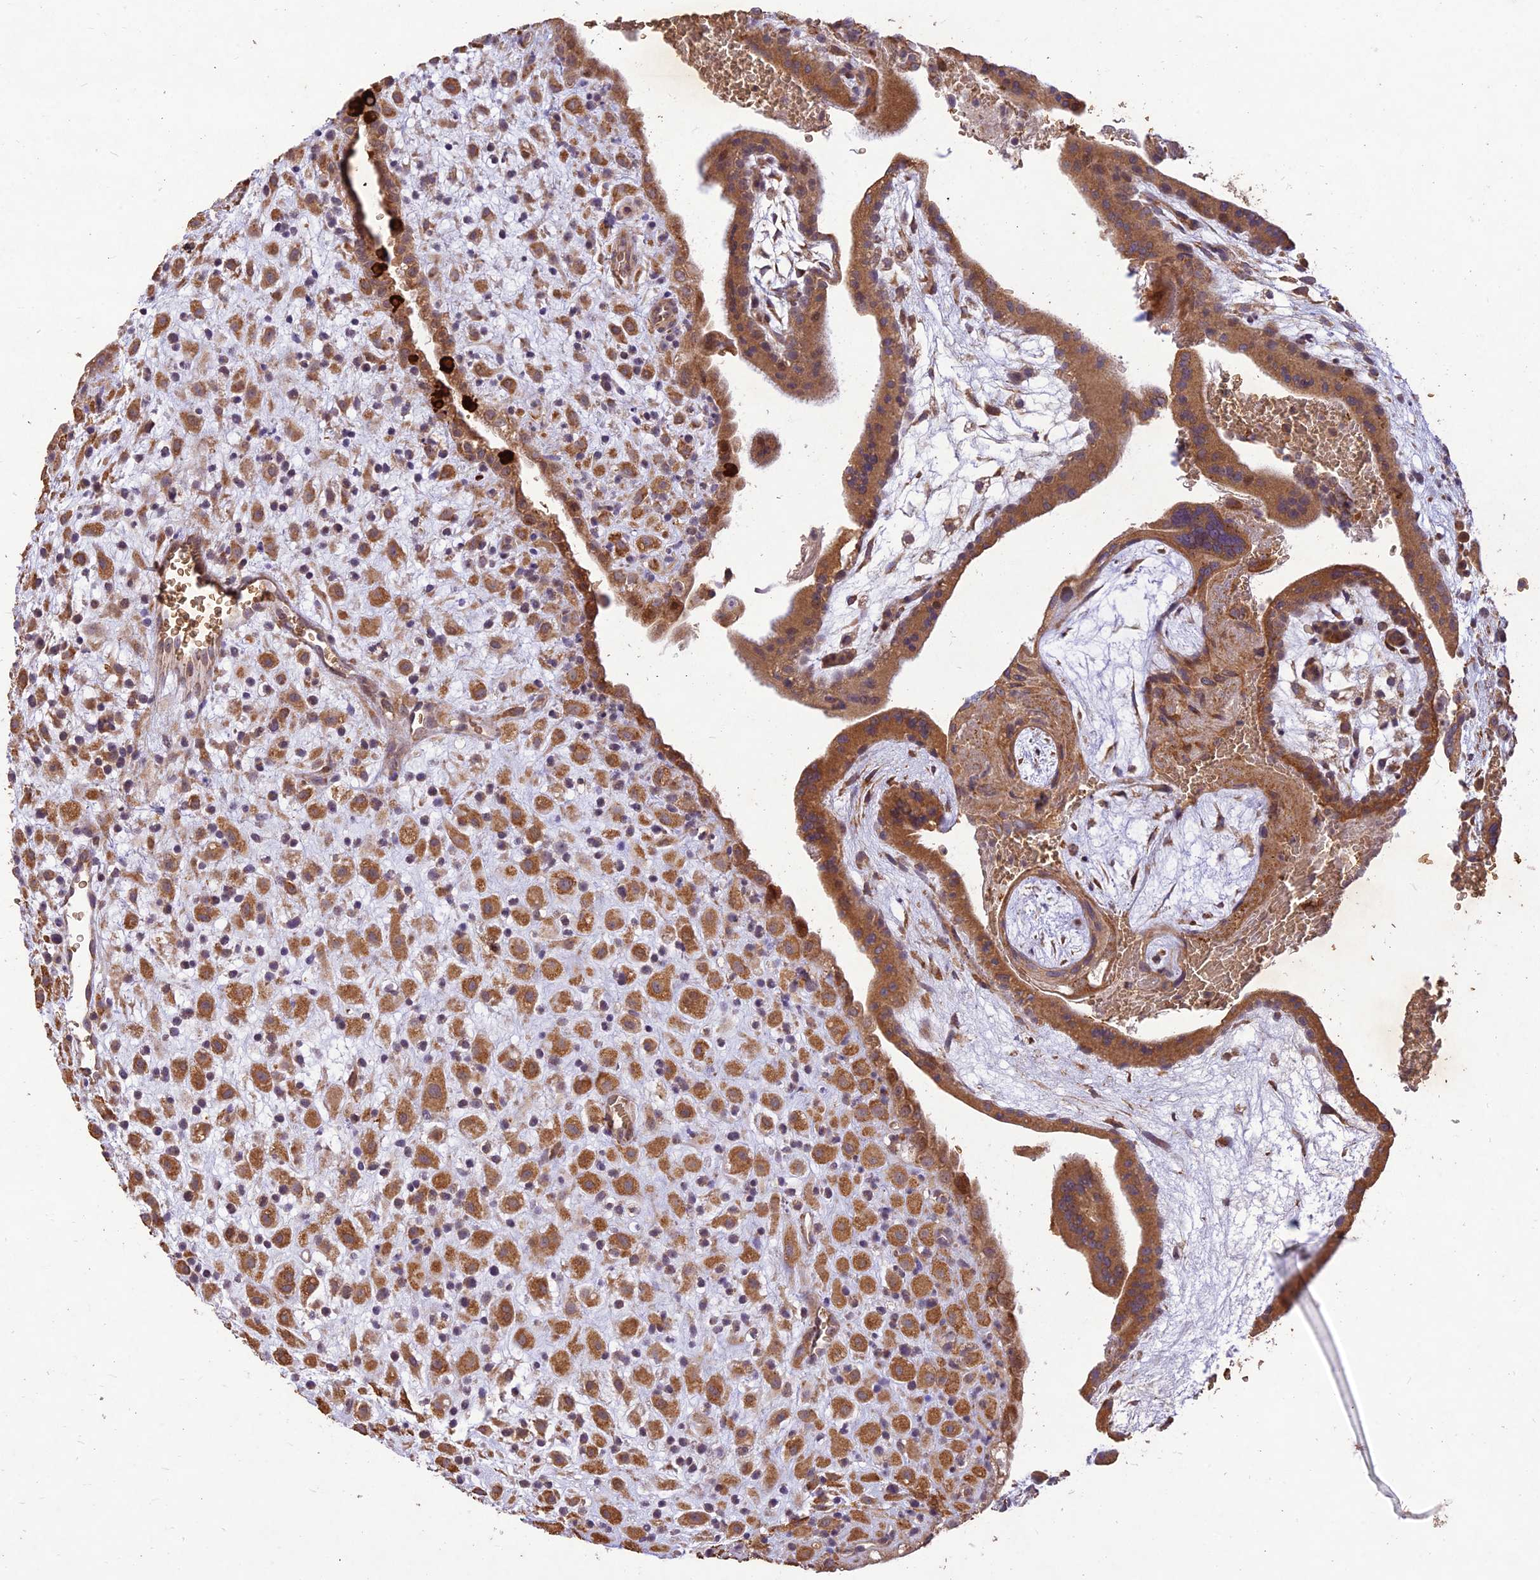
{"staining": {"intensity": "strong", "quantity": ">75%", "location": "cytoplasmic/membranous"}, "tissue": "placenta", "cell_type": "Decidual cells", "image_type": "normal", "snomed": [{"axis": "morphology", "description": "Normal tissue, NOS"}, {"axis": "topography", "description": "Placenta"}], "caption": "Immunohistochemistry (IHC) of unremarkable placenta exhibits high levels of strong cytoplasmic/membranous staining in approximately >75% of decidual cells. Immunohistochemistry (IHC) stains the protein in brown and the nuclei are stained blue.", "gene": "PPP1R11", "patient": {"sex": "female", "age": 35}}